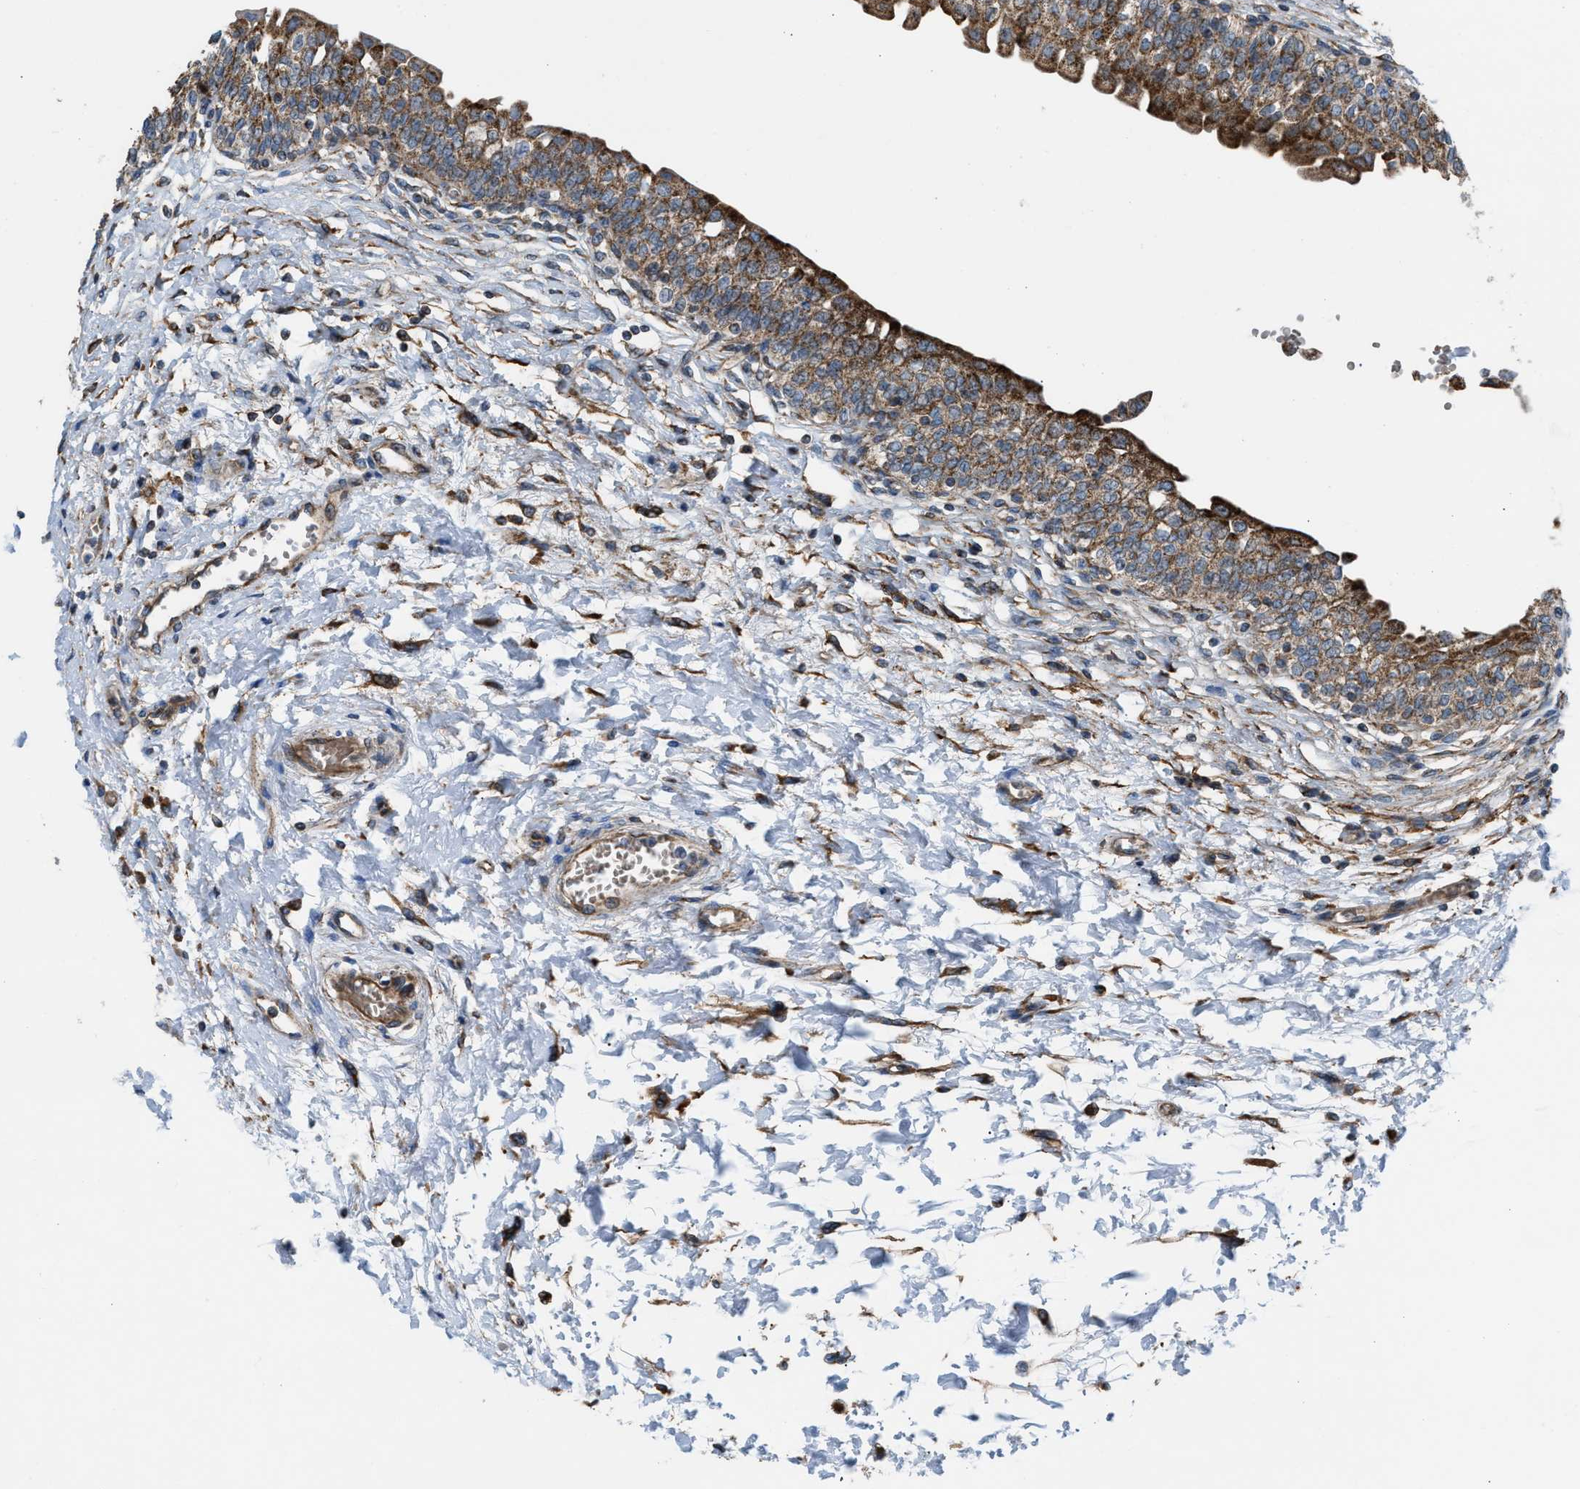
{"staining": {"intensity": "strong", "quantity": ">75%", "location": "cytoplasmic/membranous"}, "tissue": "urinary bladder", "cell_type": "Urothelial cells", "image_type": "normal", "snomed": [{"axis": "morphology", "description": "Normal tissue, NOS"}, {"axis": "topography", "description": "Urinary bladder"}], "caption": "Urinary bladder stained for a protein (brown) reveals strong cytoplasmic/membranous positive expression in about >75% of urothelial cells.", "gene": "SLC10A3", "patient": {"sex": "male", "age": 55}}